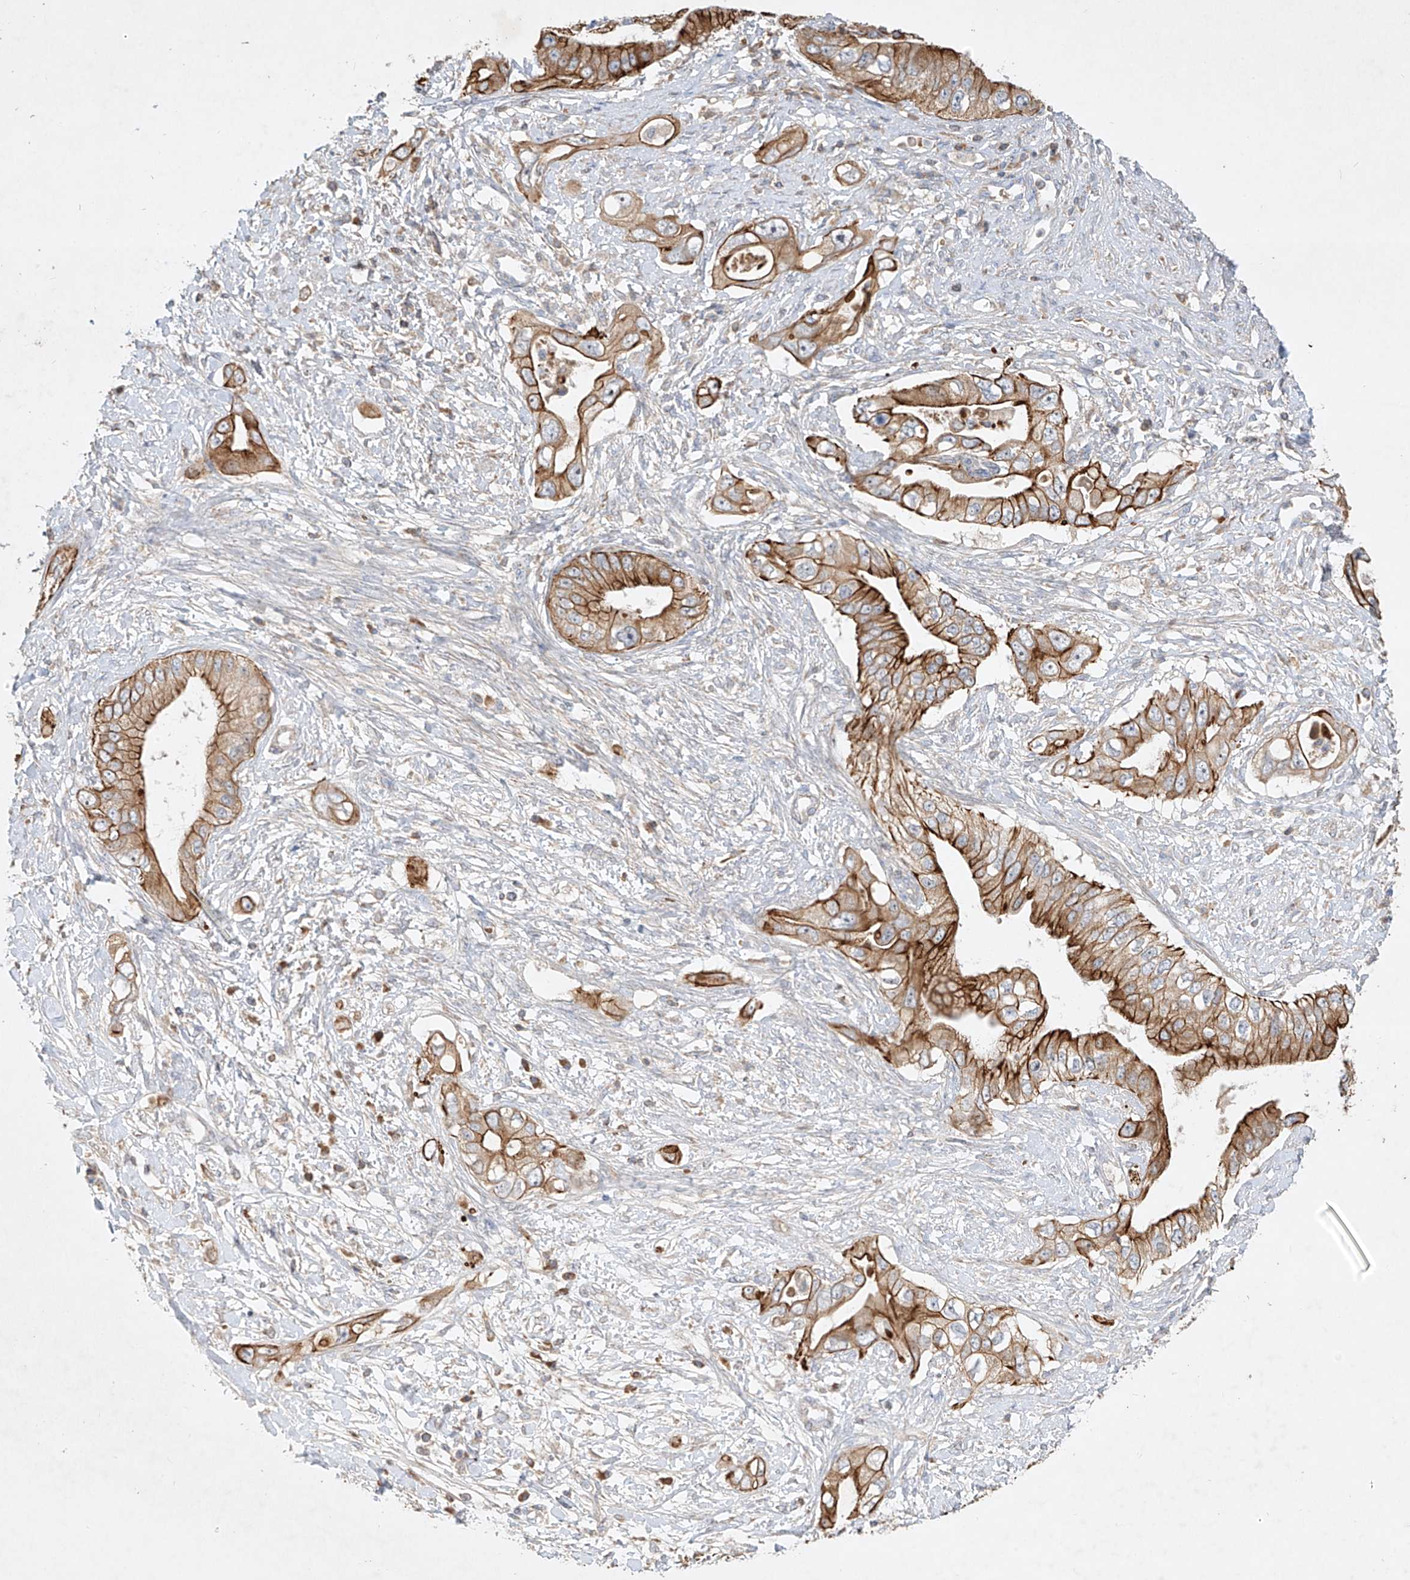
{"staining": {"intensity": "strong", "quantity": "25%-75%", "location": "cytoplasmic/membranous"}, "tissue": "pancreatic cancer", "cell_type": "Tumor cells", "image_type": "cancer", "snomed": [{"axis": "morphology", "description": "Inflammation, NOS"}, {"axis": "morphology", "description": "Adenocarcinoma, NOS"}, {"axis": "topography", "description": "Pancreas"}], "caption": "An image of pancreatic cancer (adenocarcinoma) stained for a protein displays strong cytoplasmic/membranous brown staining in tumor cells.", "gene": "KPNA7", "patient": {"sex": "female", "age": 56}}